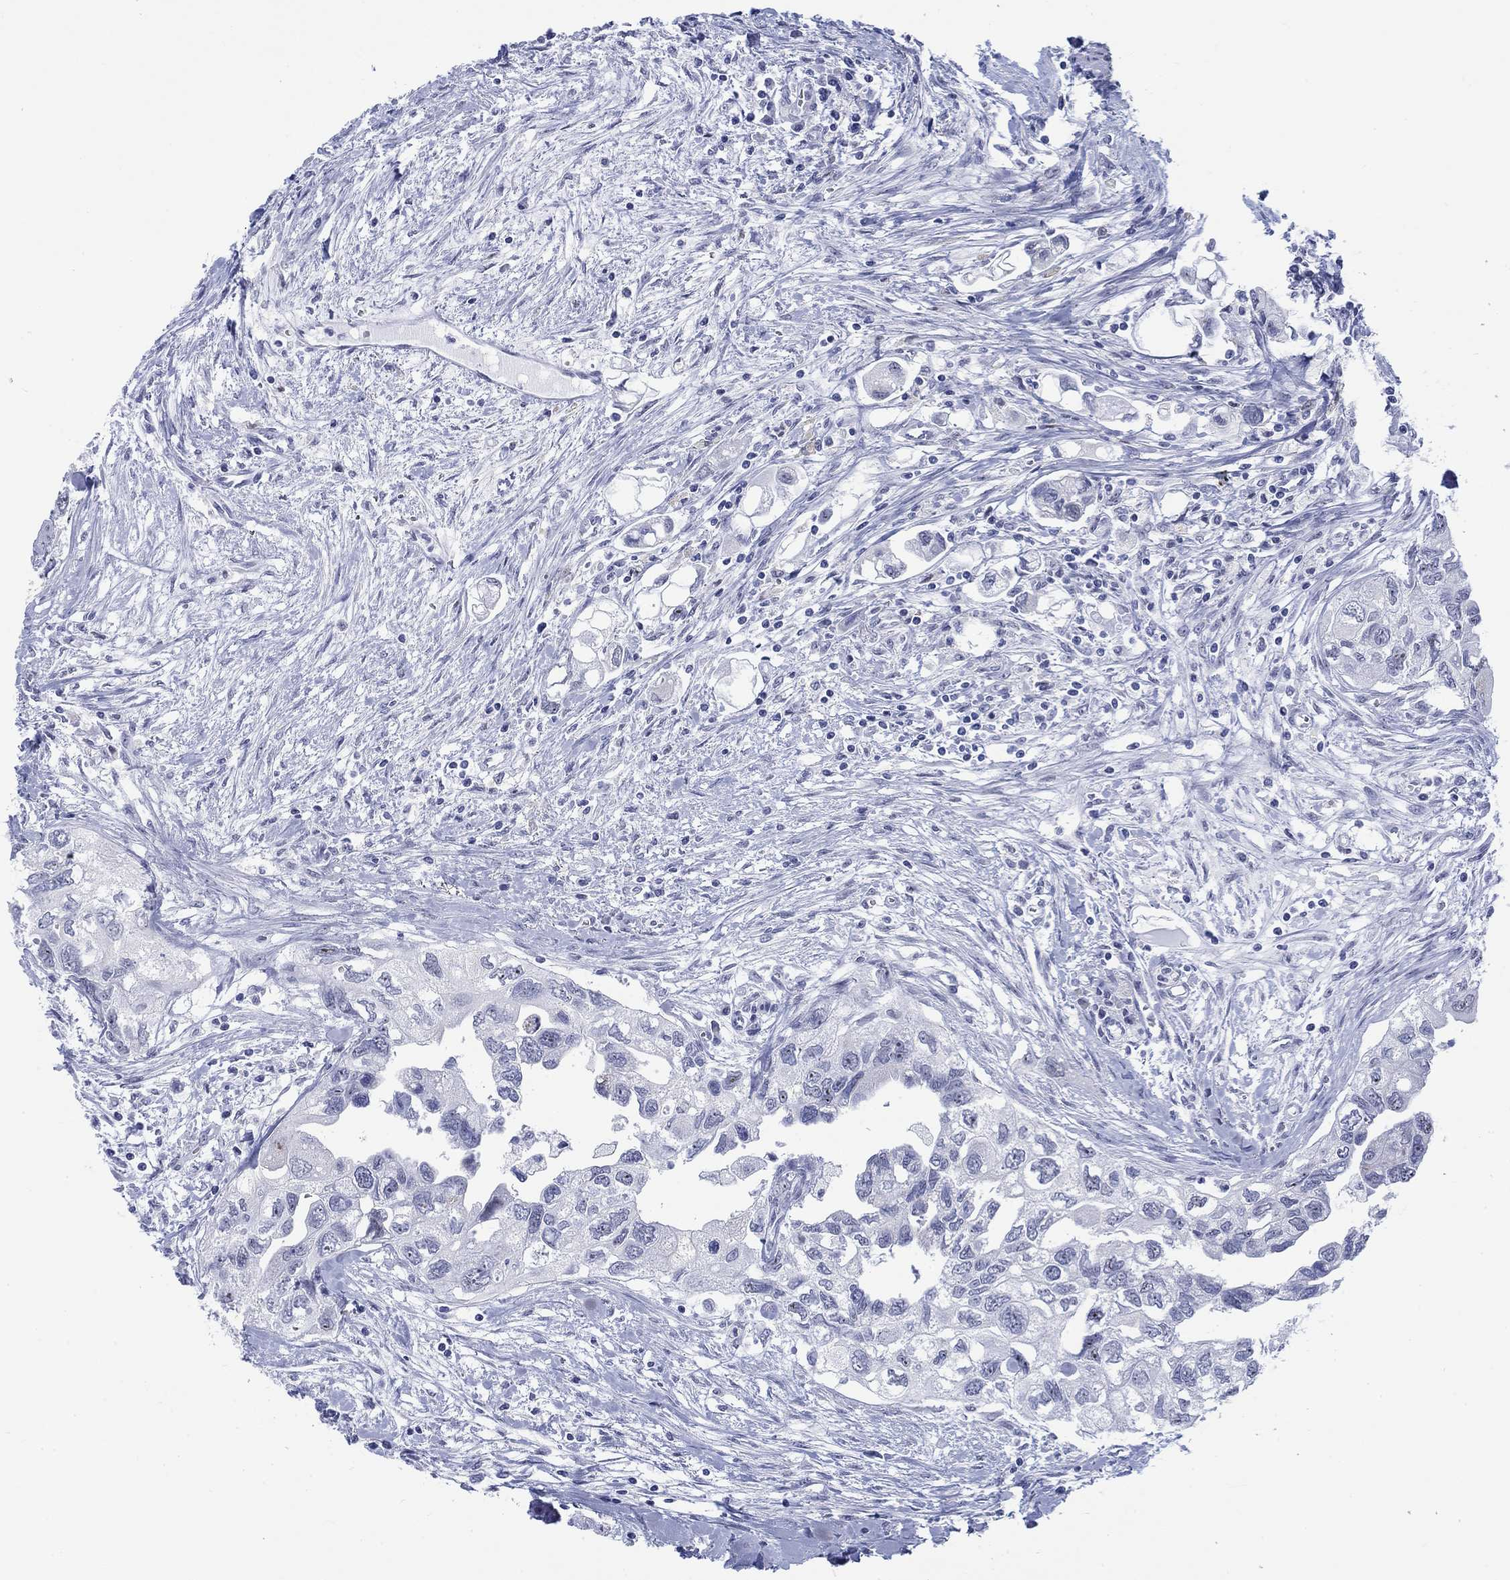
{"staining": {"intensity": "negative", "quantity": "none", "location": "none"}, "tissue": "urothelial cancer", "cell_type": "Tumor cells", "image_type": "cancer", "snomed": [{"axis": "morphology", "description": "Urothelial carcinoma, High grade"}, {"axis": "topography", "description": "Urinary bladder"}], "caption": "This histopathology image is of urothelial cancer stained with immunohistochemistry (IHC) to label a protein in brown with the nuclei are counter-stained blue. There is no staining in tumor cells. (Stains: DAB immunohistochemistry with hematoxylin counter stain, Microscopy: brightfield microscopy at high magnification).", "gene": "KRT76", "patient": {"sex": "male", "age": 59}}